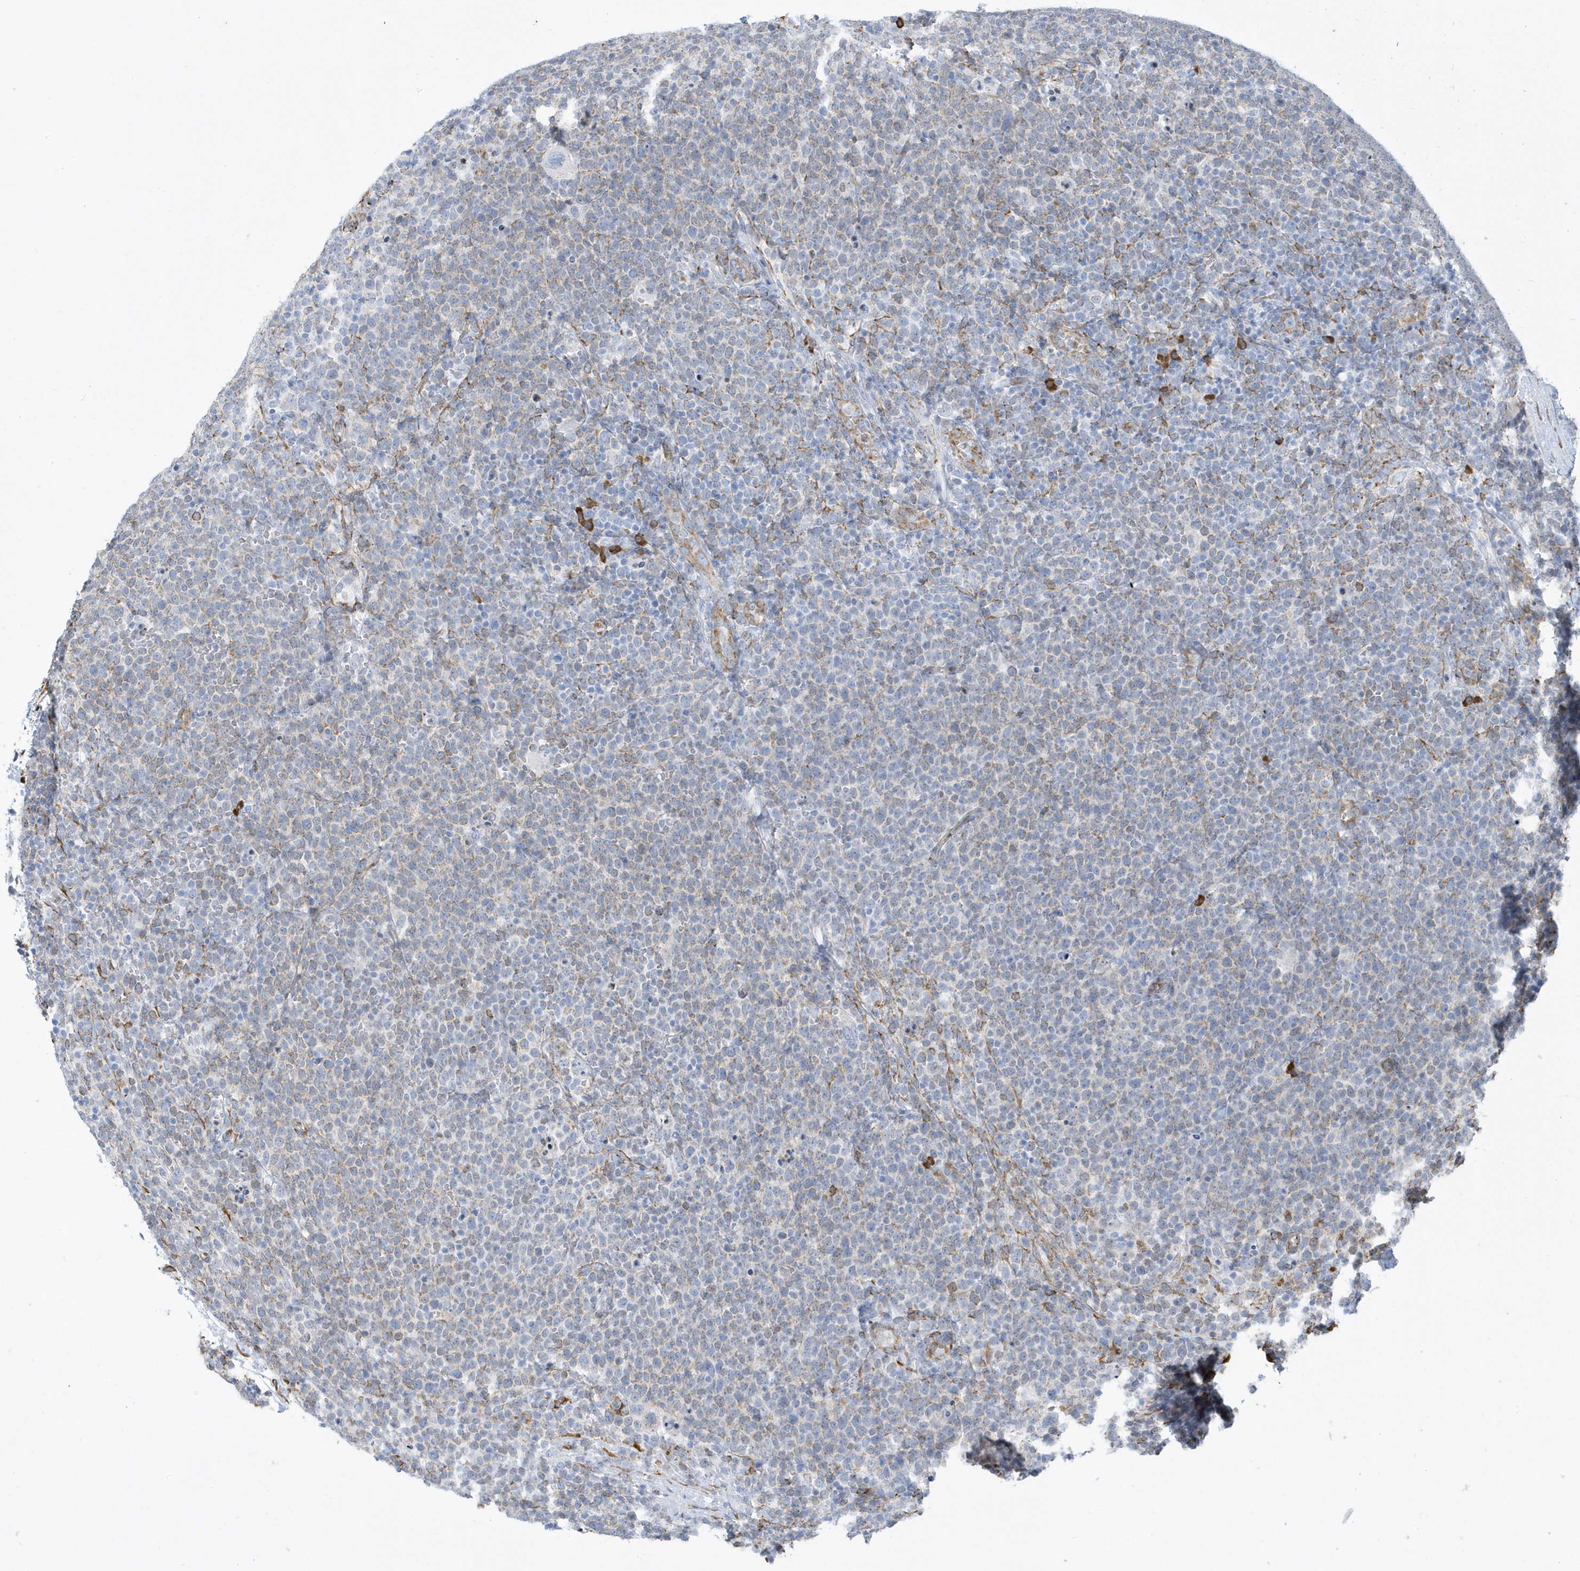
{"staining": {"intensity": "weak", "quantity": "<25%", "location": "cytoplasmic/membranous"}, "tissue": "lymphoma", "cell_type": "Tumor cells", "image_type": "cancer", "snomed": [{"axis": "morphology", "description": "Malignant lymphoma, non-Hodgkin's type, High grade"}, {"axis": "topography", "description": "Lymph node"}], "caption": "Tumor cells show no significant protein positivity in malignant lymphoma, non-Hodgkin's type (high-grade). The staining is performed using DAB brown chromogen with nuclei counter-stained in using hematoxylin.", "gene": "DCAF1", "patient": {"sex": "male", "age": 61}}